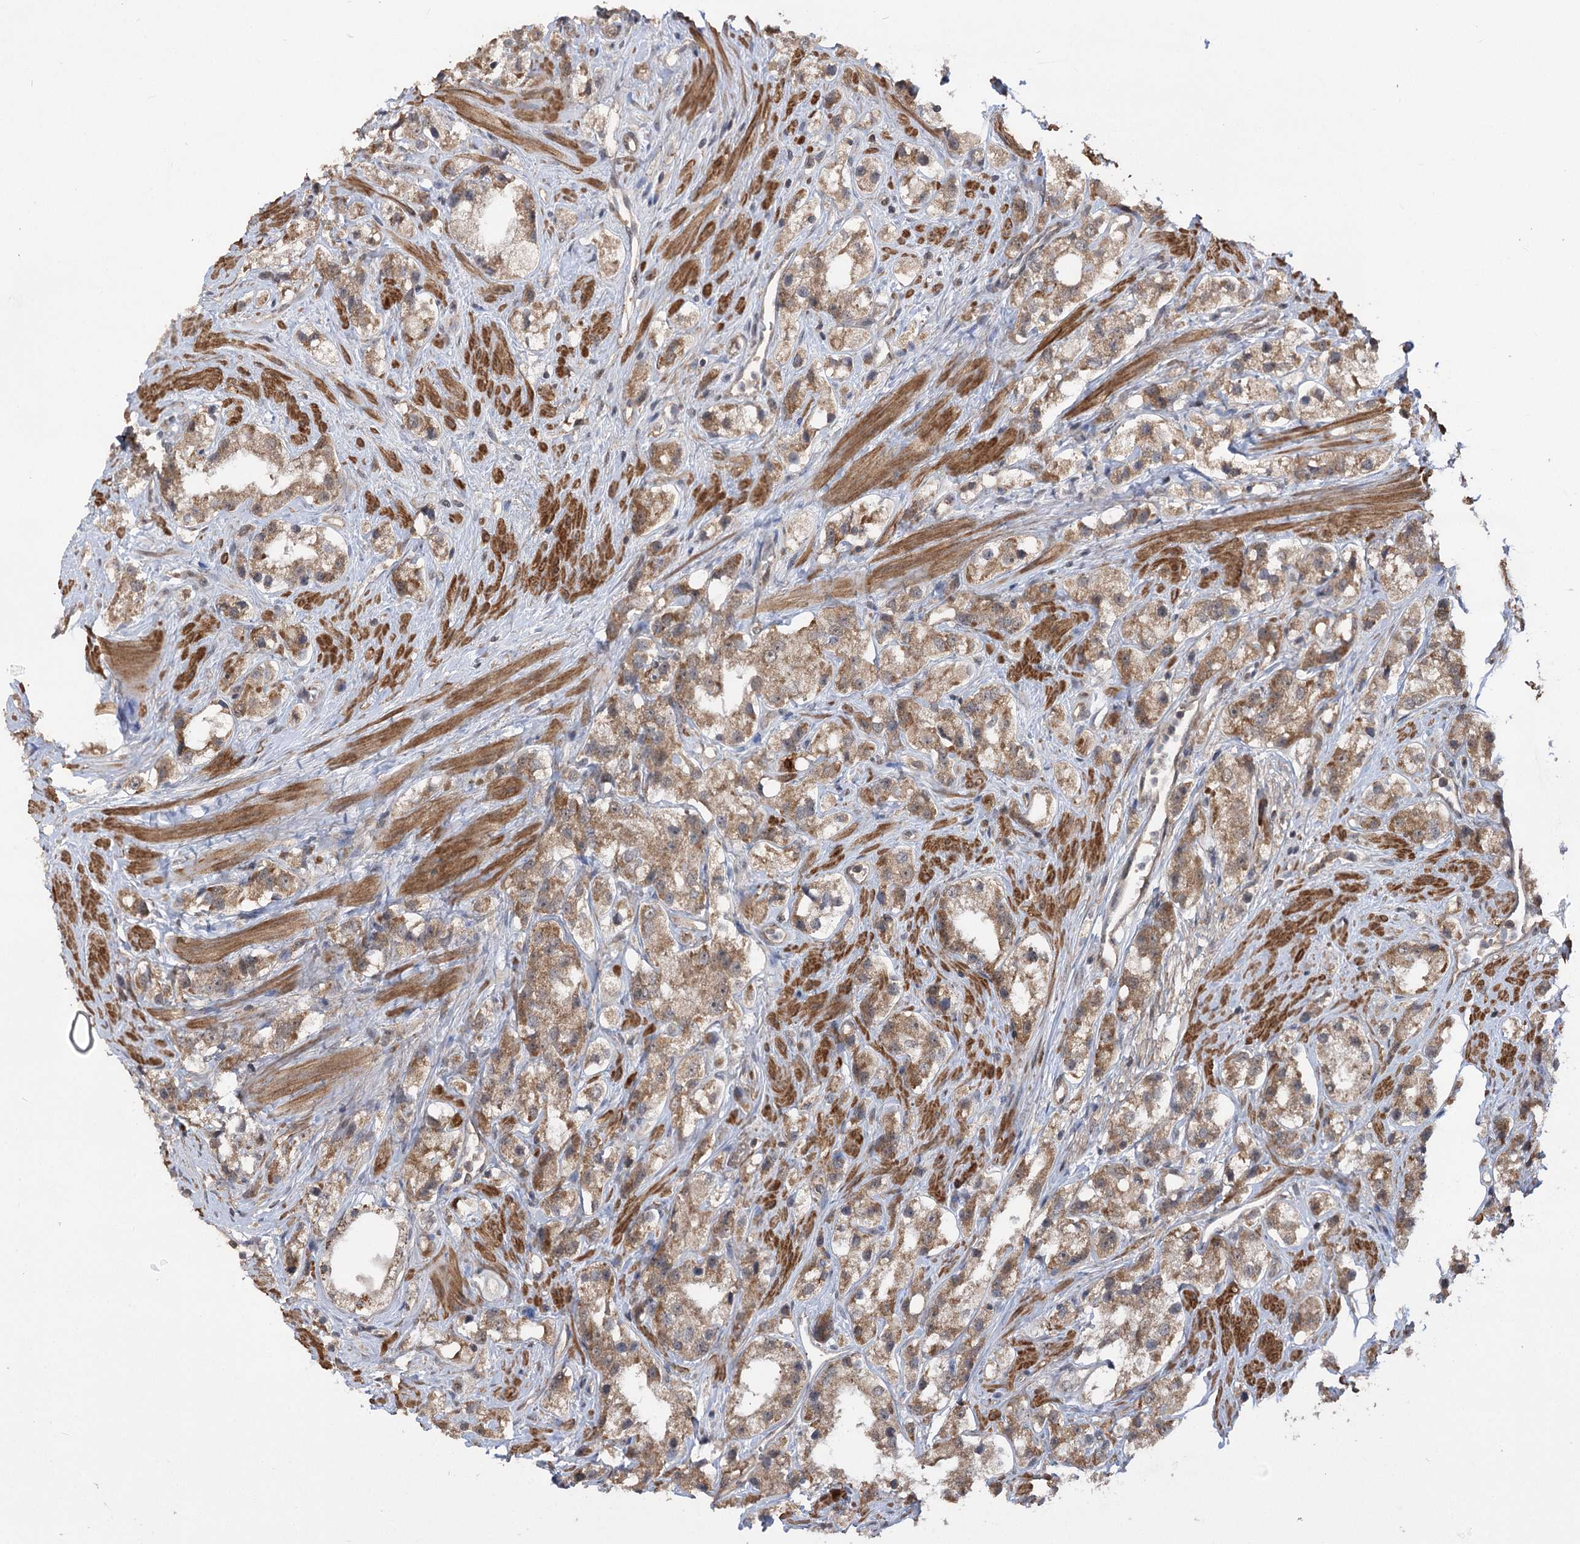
{"staining": {"intensity": "moderate", "quantity": ">75%", "location": "cytoplasmic/membranous"}, "tissue": "prostate cancer", "cell_type": "Tumor cells", "image_type": "cancer", "snomed": [{"axis": "morphology", "description": "Adenocarcinoma, NOS"}, {"axis": "topography", "description": "Prostate"}], "caption": "IHC (DAB (3,3'-diaminobenzidine)) staining of prostate cancer (adenocarcinoma) exhibits moderate cytoplasmic/membranous protein positivity in approximately >75% of tumor cells. (DAB = brown stain, brightfield microscopy at high magnification).", "gene": "TENM2", "patient": {"sex": "male", "age": 79}}